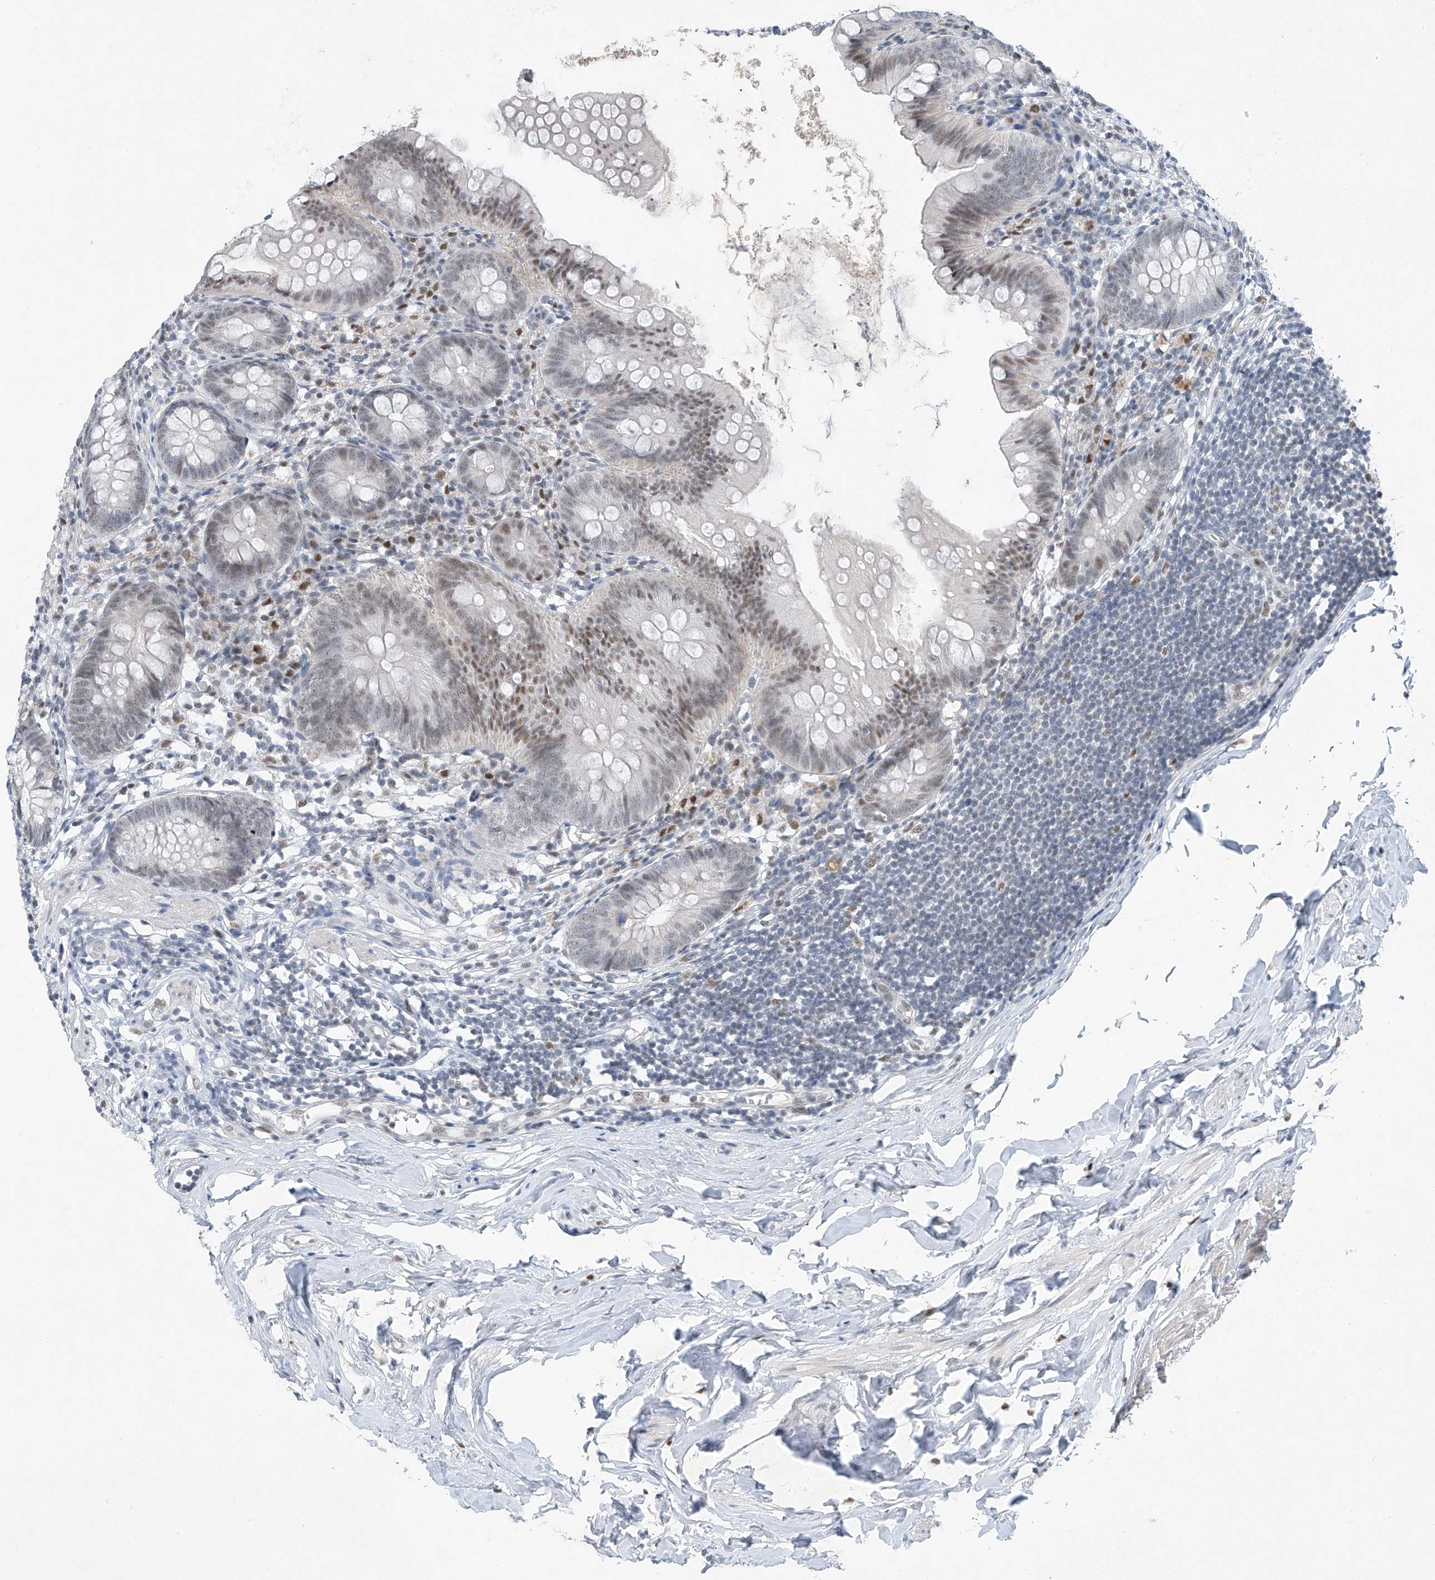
{"staining": {"intensity": "moderate", "quantity": "25%-75%", "location": "nuclear"}, "tissue": "appendix", "cell_type": "Glandular cells", "image_type": "normal", "snomed": [{"axis": "morphology", "description": "Normal tissue, NOS"}, {"axis": "topography", "description": "Appendix"}], "caption": "Approximately 25%-75% of glandular cells in normal human appendix exhibit moderate nuclear protein staining as visualized by brown immunohistochemical staining.", "gene": "TAF8", "patient": {"sex": "female", "age": 62}}